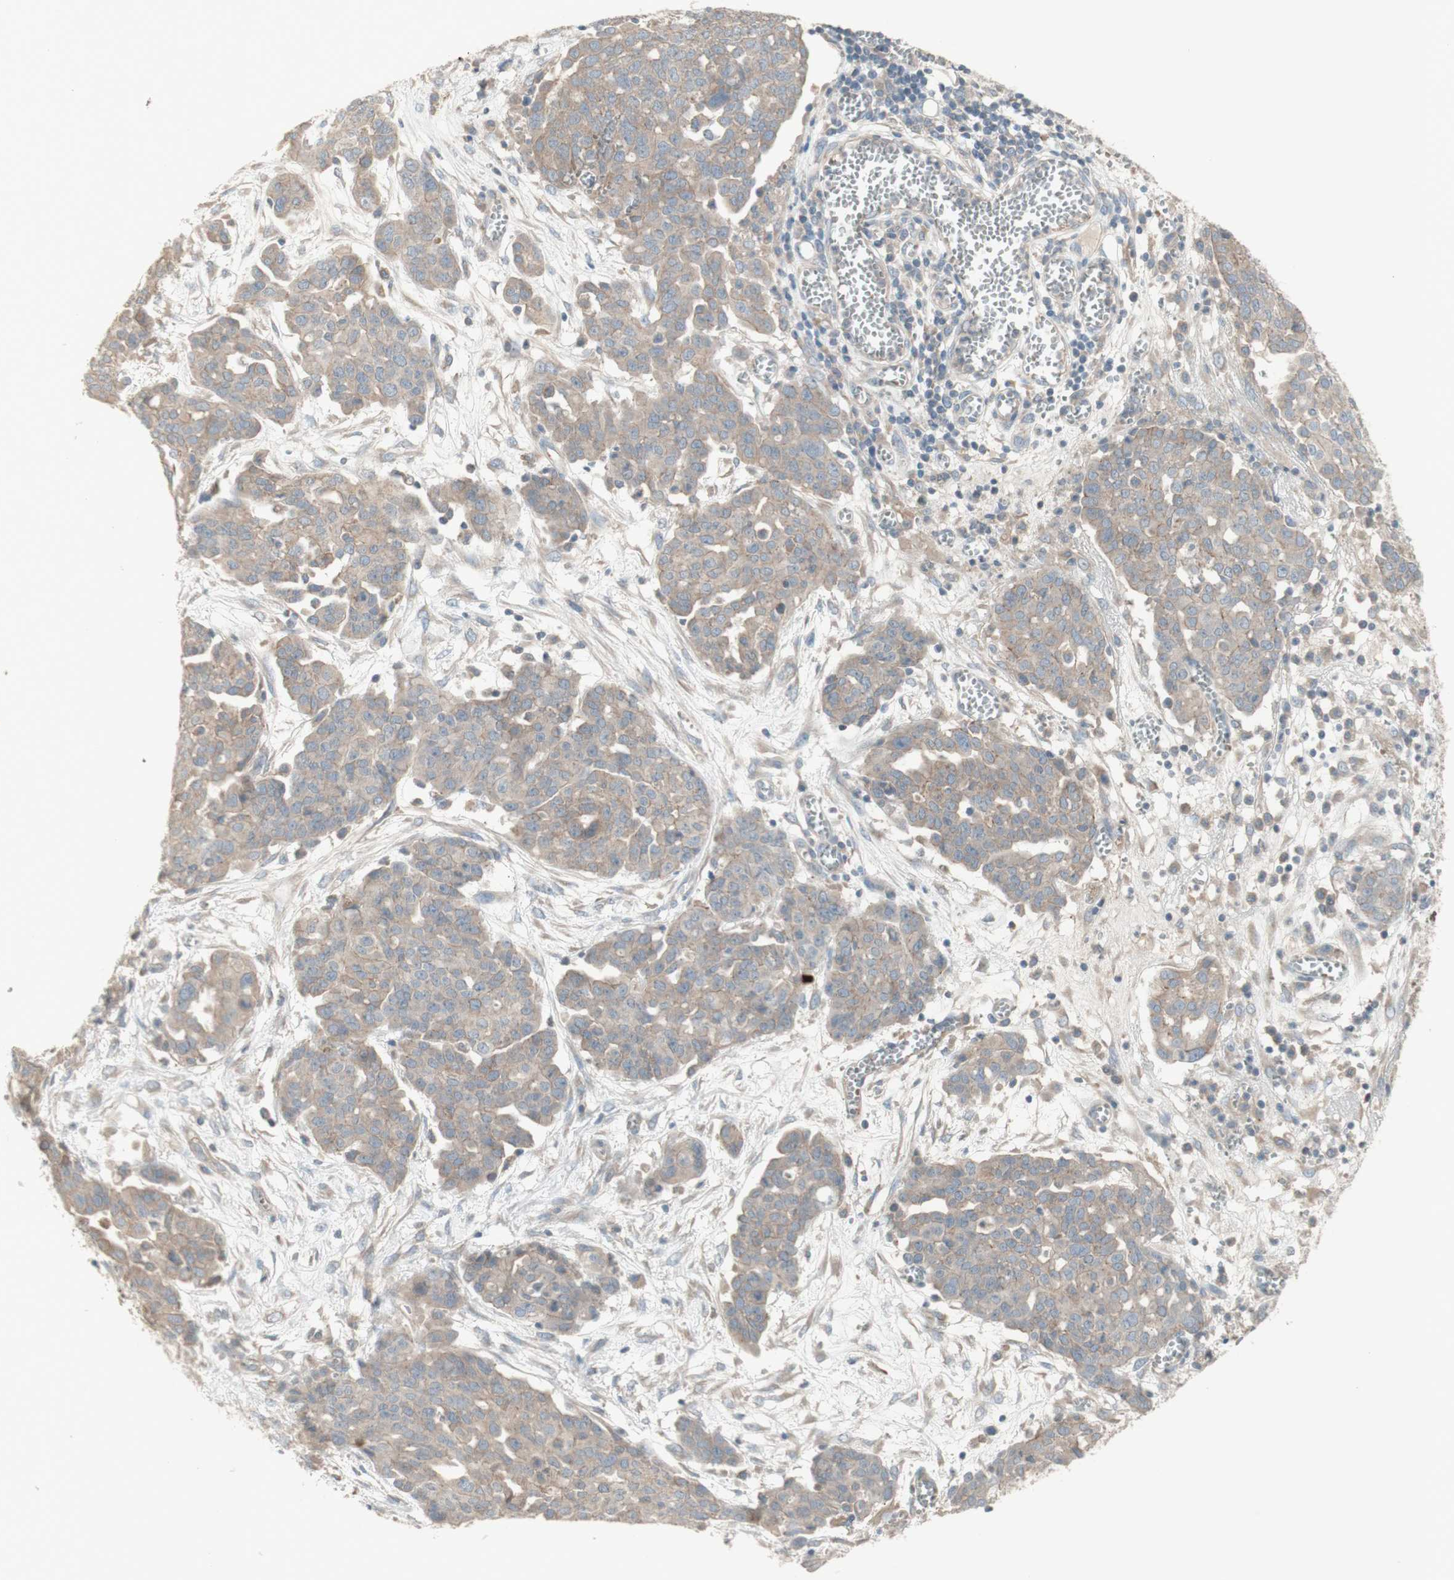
{"staining": {"intensity": "weak", "quantity": ">75%", "location": "cytoplasmic/membranous"}, "tissue": "ovarian cancer", "cell_type": "Tumor cells", "image_type": "cancer", "snomed": [{"axis": "morphology", "description": "Cystadenocarcinoma, serous, NOS"}, {"axis": "topography", "description": "Soft tissue"}, {"axis": "topography", "description": "Ovary"}], "caption": "Ovarian serous cystadenocarcinoma stained with DAB IHC shows low levels of weak cytoplasmic/membranous positivity in approximately >75% of tumor cells.", "gene": "PTGER4", "patient": {"sex": "female", "age": 57}}